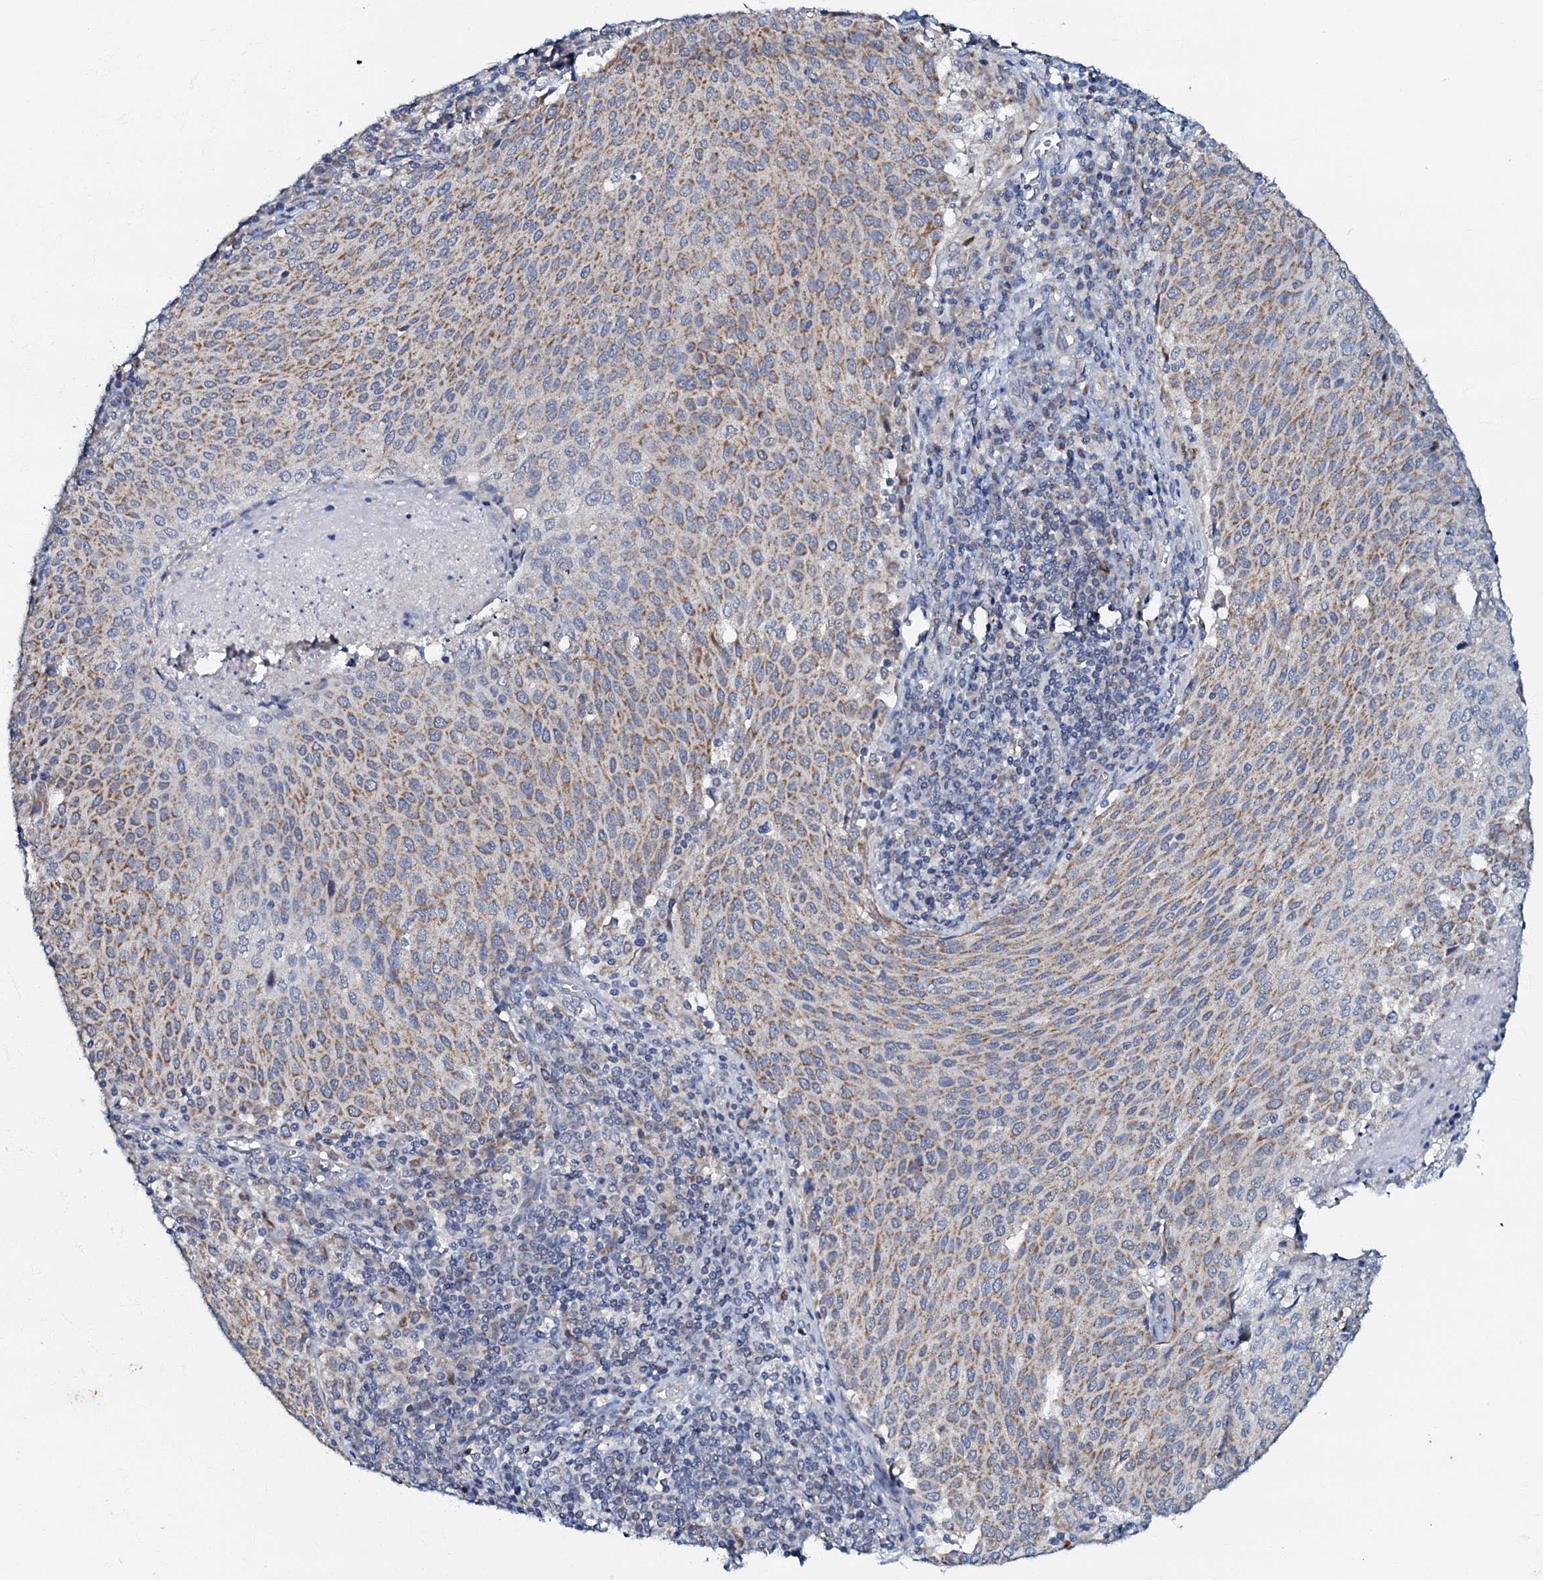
{"staining": {"intensity": "moderate", "quantity": "25%-75%", "location": "cytoplasmic/membranous"}, "tissue": "cervical cancer", "cell_type": "Tumor cells", "image_type": "cancer", "snomed": [{"axis": "morphology", "description": "Squamous cell carcinoma, NOS"}, {"axis": "topography", "description": "Cervix"}], "caption": "Immunohistochemical staining of human cervical squamous cell carcinoma reveals moderate cytoplasmic/membranous protein expression in approximately 25%-75% of tumor cells.", "gene": "MRPL51", "patient": {"sex": "female", "age": 46}}